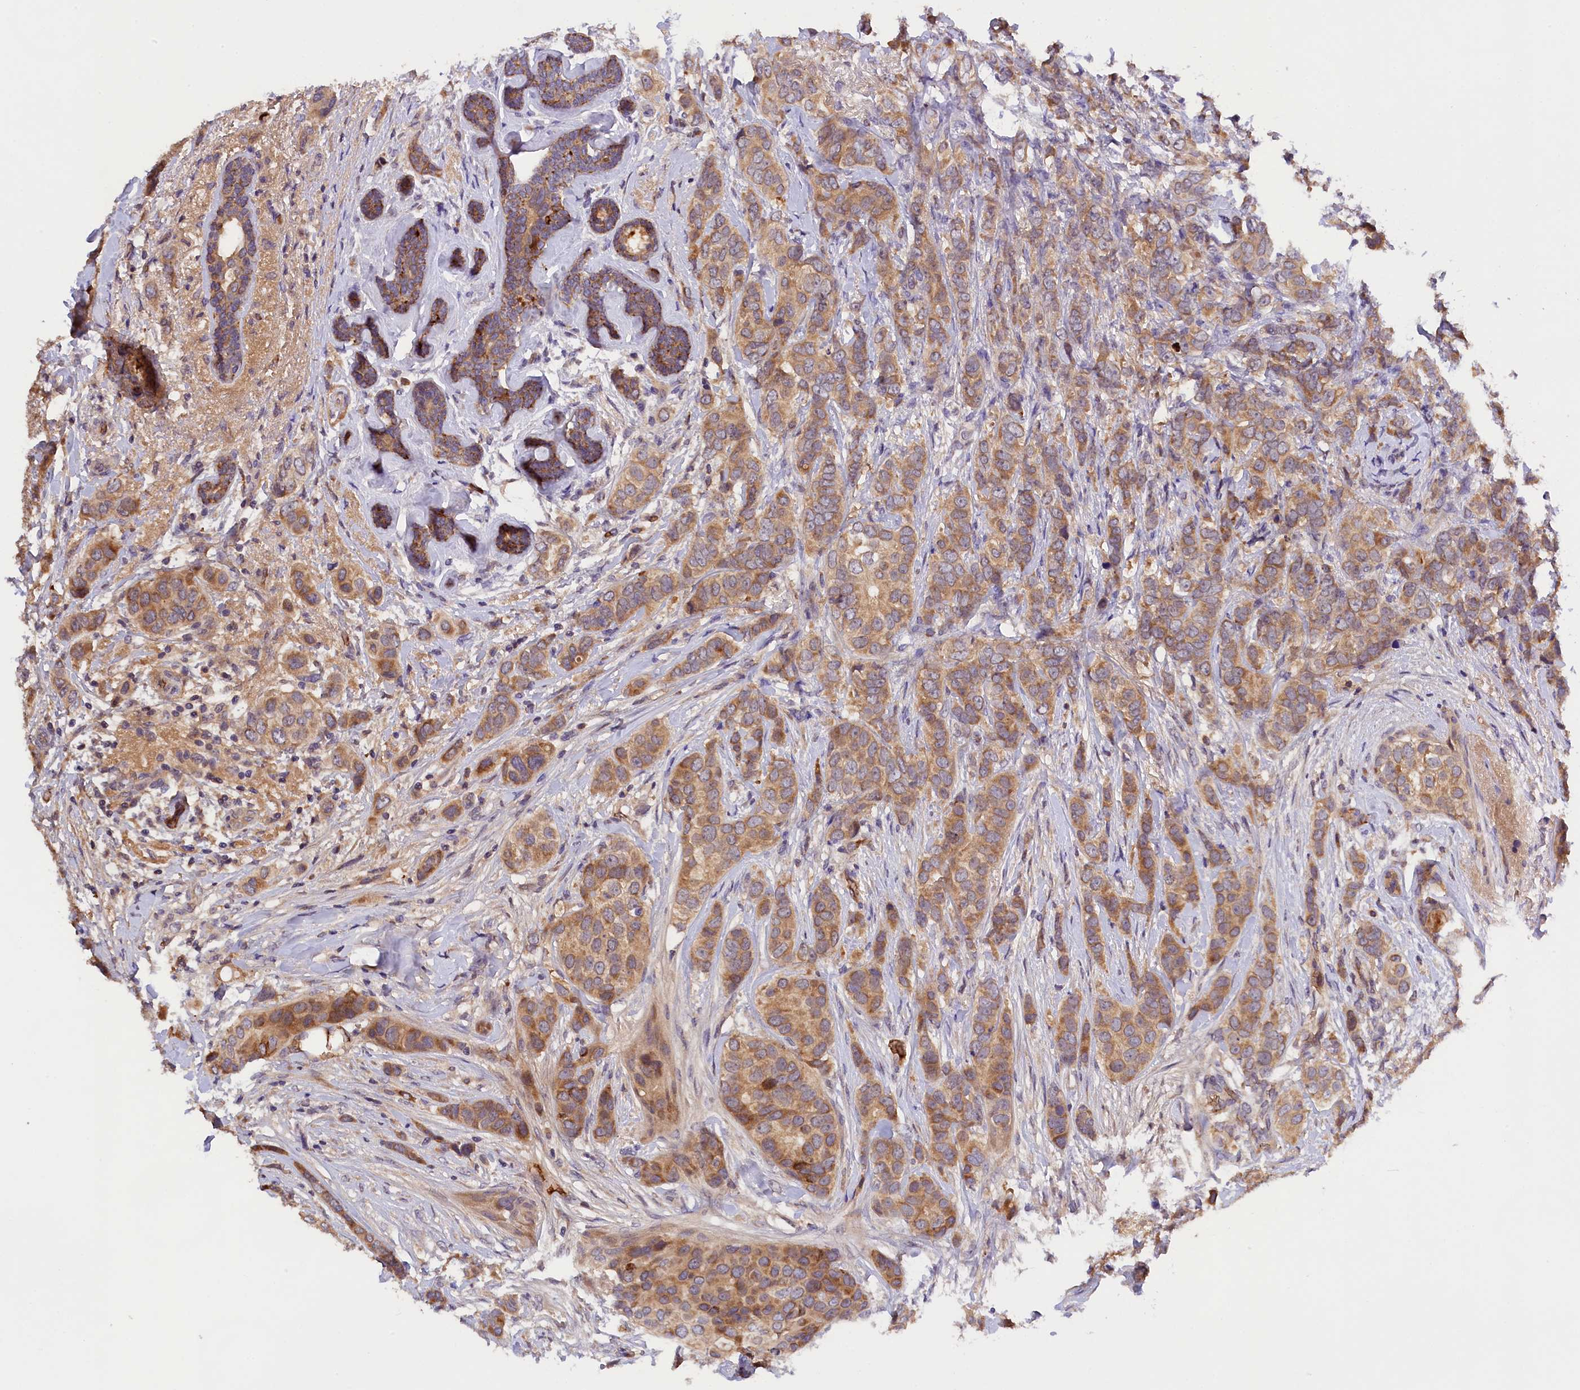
{"staining": {"intensity": "moderate", "quantity": ">75%", "location": "cytoplasmic/membranous"}, "tissue": "breast cancer", "cell_type": "Tumor cells", "image_type": "cancer", "snomed": [{"axis": "morphology", "description": "Lobular carcinoma"}, {"axis": "topography", "description": "Breast"}], "caption": "IHC photomicrograph of neoplastic tissue: breast cancer stained using IHC demonstrates medium levels of moderate protein expression localized specifically in the cytoplasmic/membranous of tumor cells, appearing as a cytoplasmic/membranous brown color.", "gene": "PHAF1", "patient": {"sex": "female", "age": 51}}